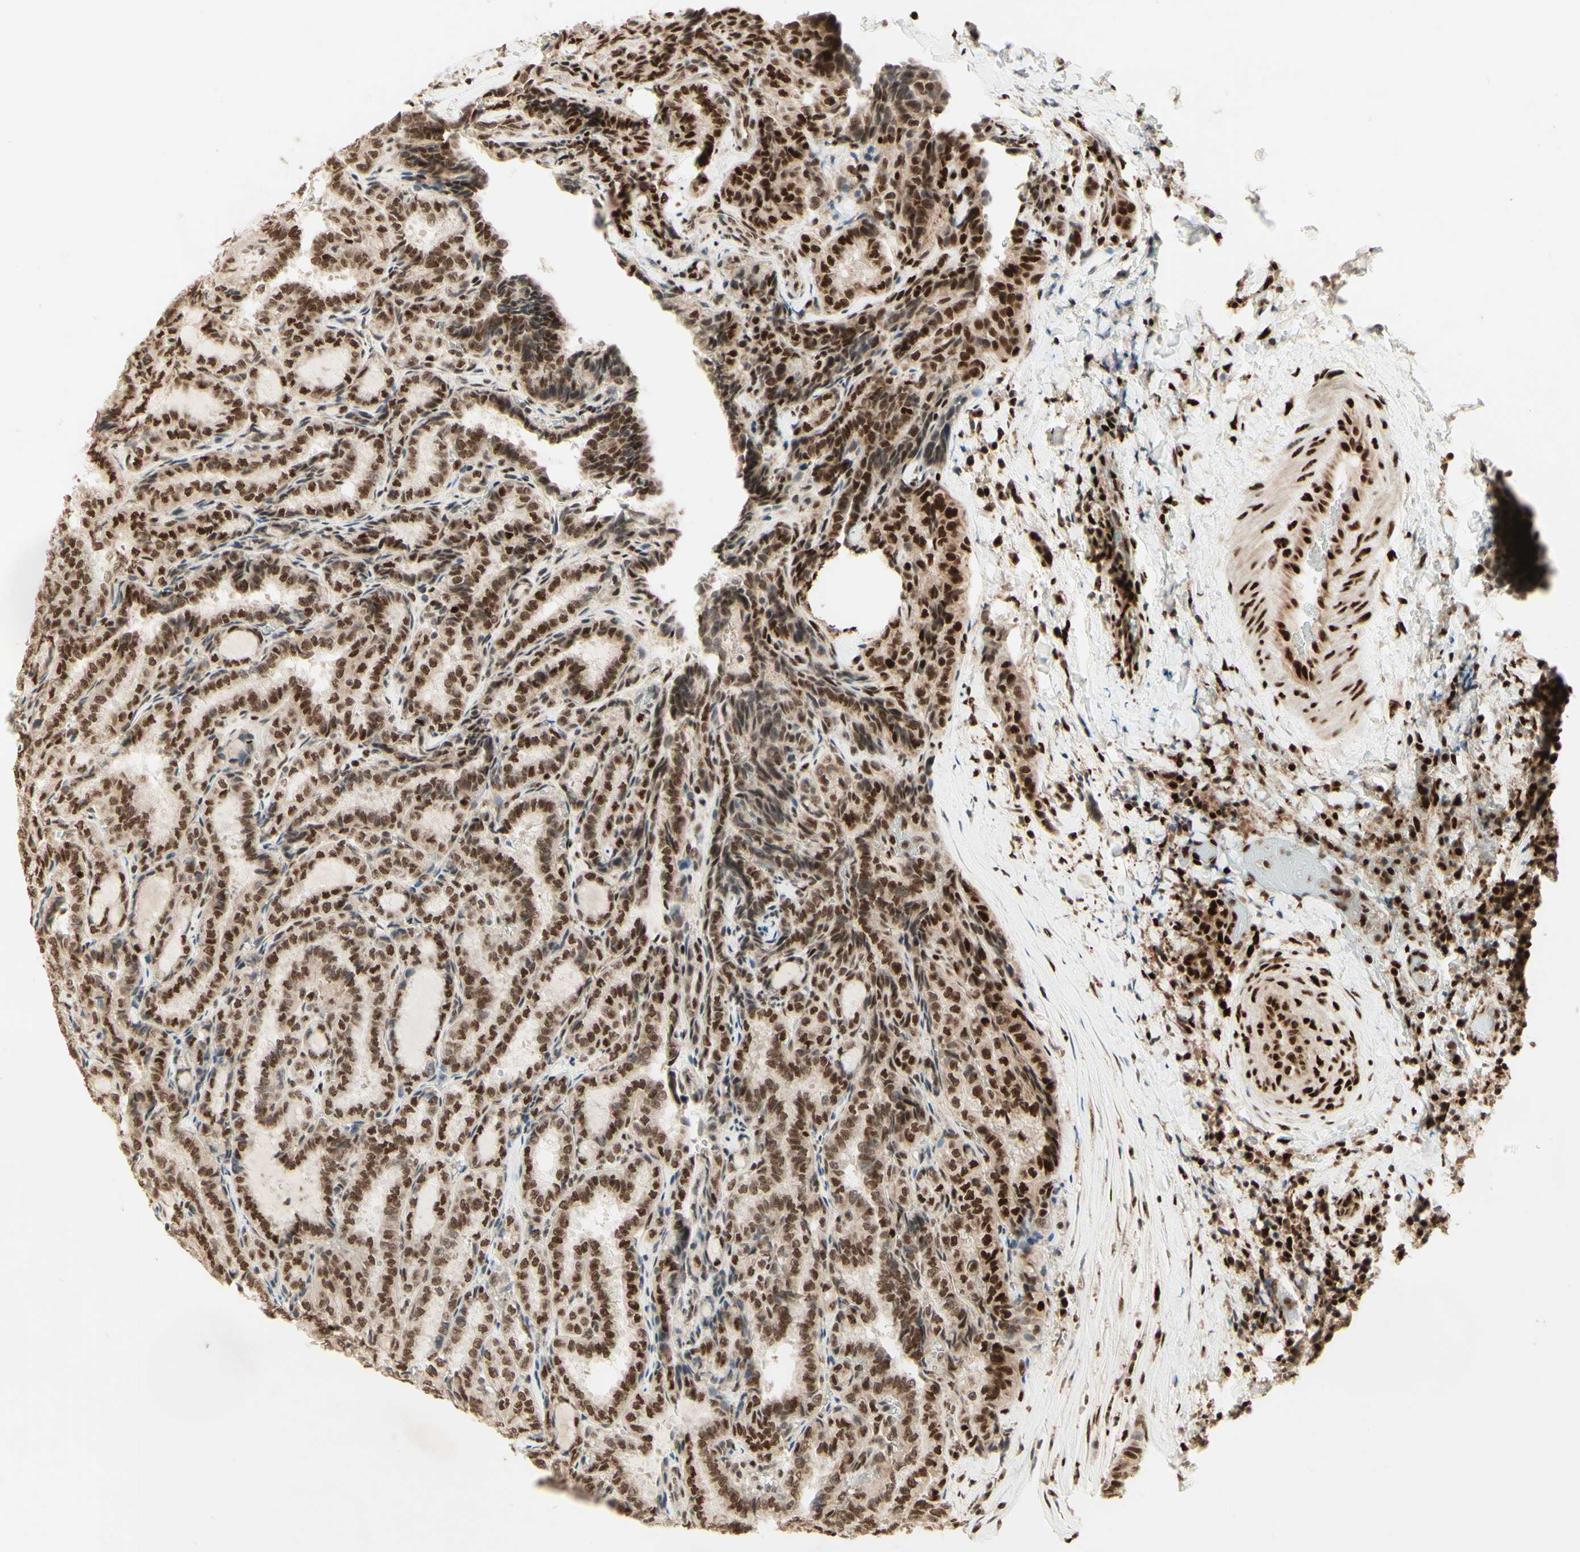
{"staining": {"intensity": "strong", "quantity": ">75%", "location": "nuclear"}, "tissue": "thyroid cancer", "cell_type": "Tumor cells", "image_type": "cancer", "snomed": [{"axis": "morphology", "description": "Normal tissue, NOS"}, {"axis": "morphology", "description": "Papillary adenocarcinoma, NOS"}, {"axis": "topography", "description": "Thyroid gland"}], "caption": "This is a histology image of immunohistochemistry staining of thyroid cancer, which shows strong staining in the nuclear of tumor cells.", "gene": "NR3C1", "patient": {"sex": "female", "age": 30}}